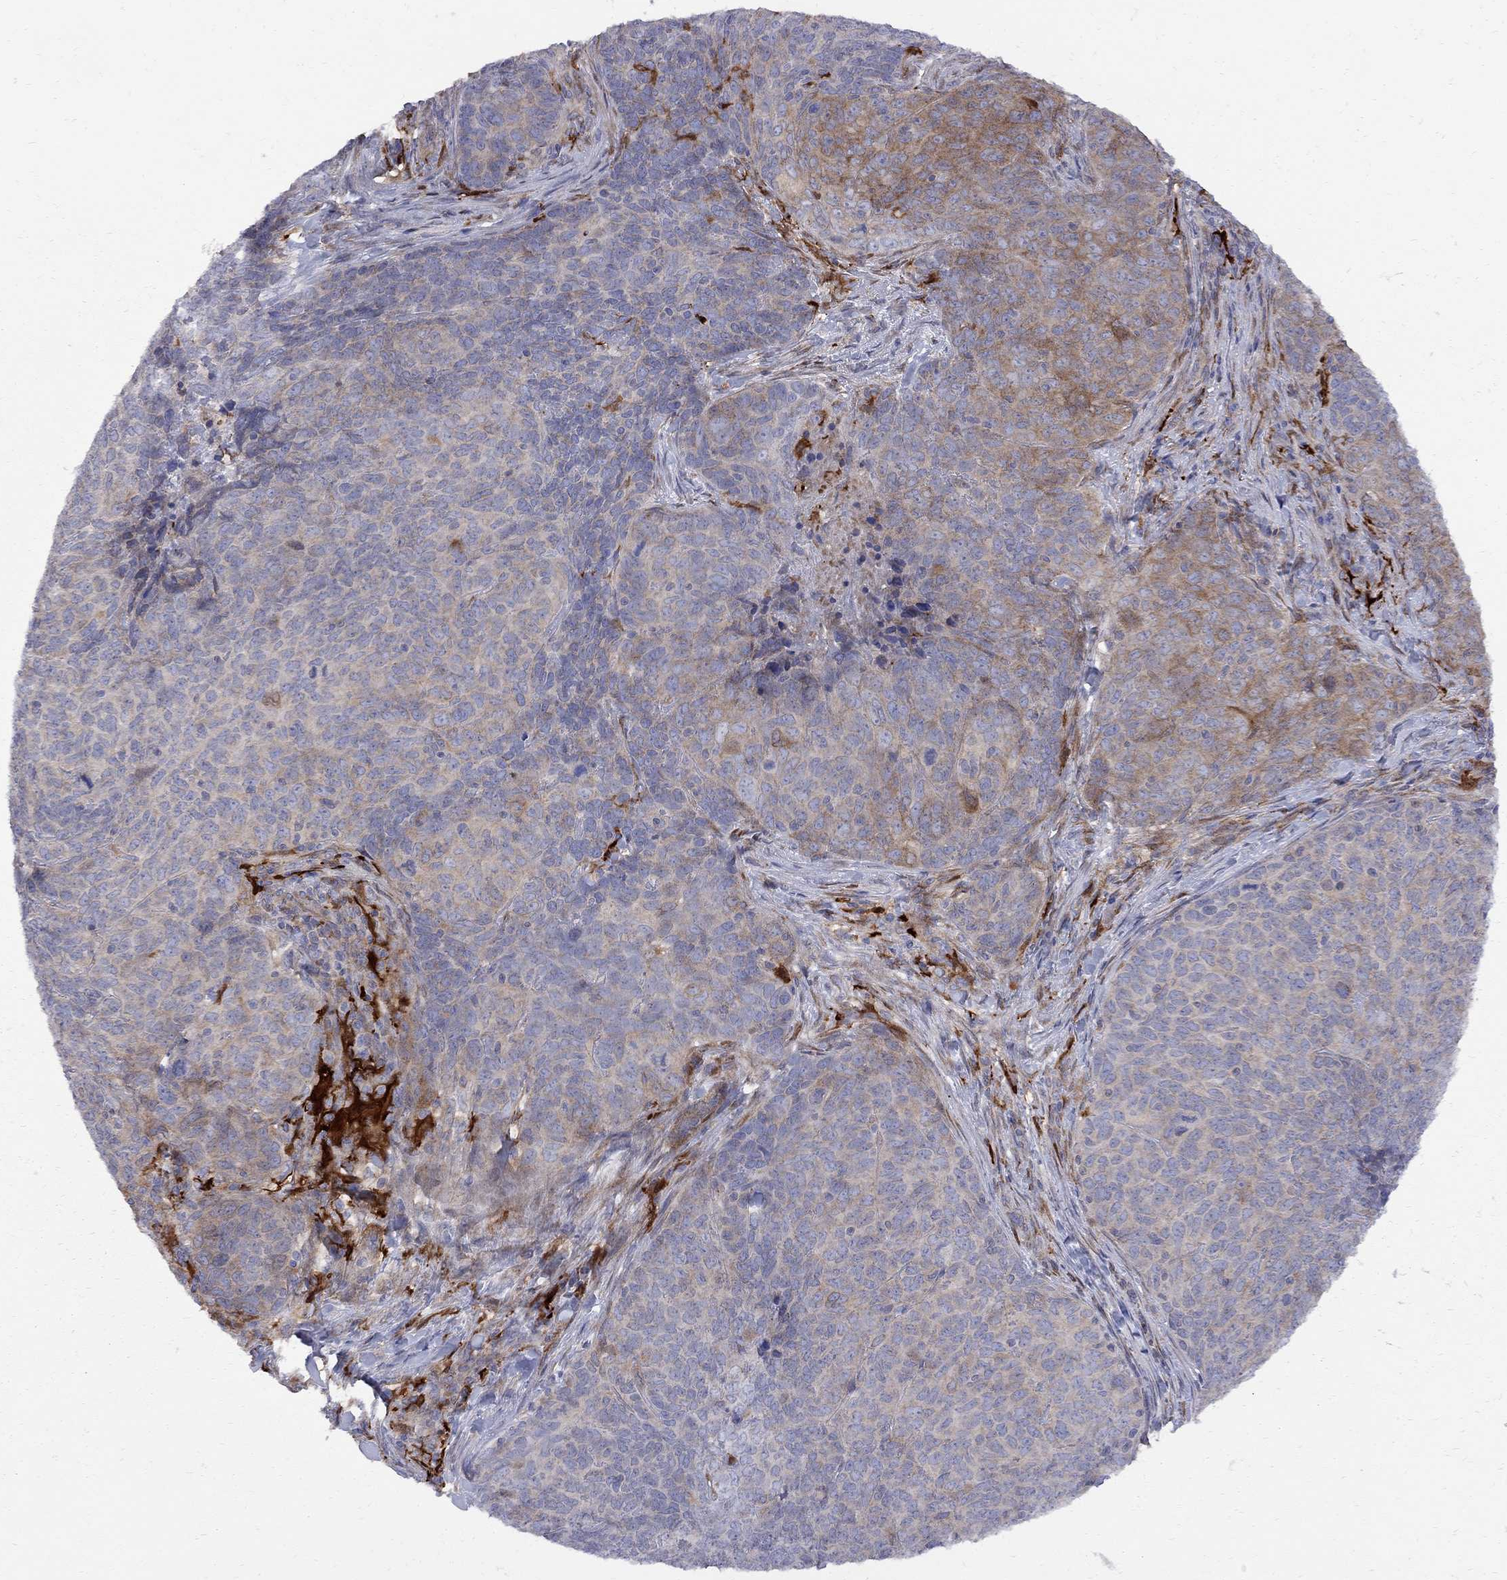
{"staining": {"intensity": "moderate", "quantity": "<25%", "location": "cytoplasmic/membranous"}, "tissue": "skin cancer", "cell_type": "Tumor cells", "image_type": "cancer", "snomed": [{"axis": "morphology", "description": "Squamous cell carcinoma, NOS"}, {"axis": "topography", "description": "Skin"}, {"axis": "topography", "description": "Anal"}], "caption": "An image of squamous cell carcinoma (skin) stained for a protein reveals moderate cytoplasmic/membranous brown staining in tumor cells.", "gene": "MTHFR", "patient": {"sex": "female", "age": 51}}